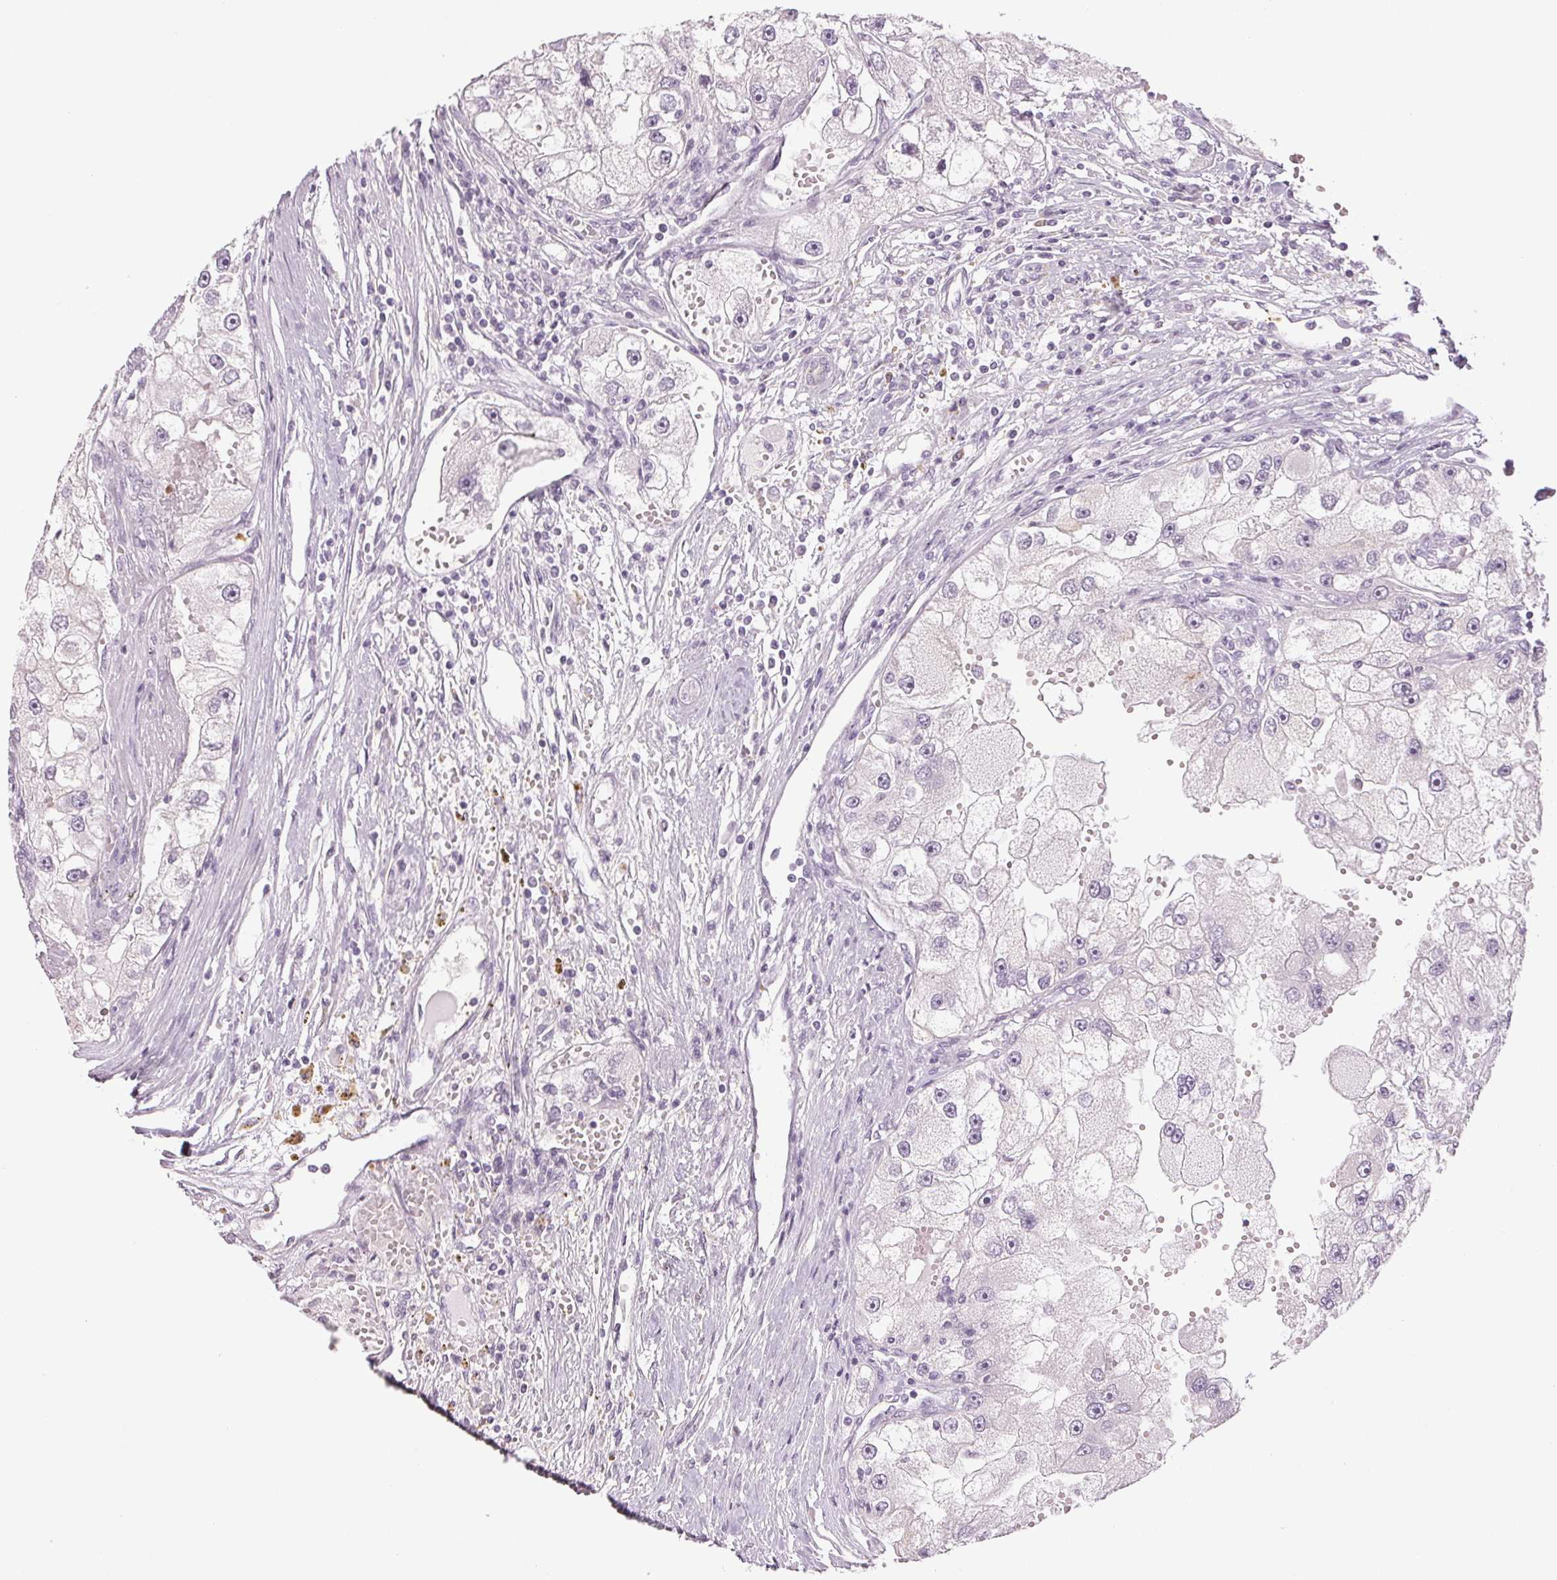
{"staining": {"intensity": "negative", "quantity": "none", "location": "none"}, "tissue": "renal cancer", "cell_type": "Tumor cells", "image_type": "cancer", "snomed": [{"axis": "morphology", "description": "Adenocarcinoma, NOS"}, {"axis": "topography", "description": "Kidney"}], "caption": "Renal cancer was stained to show a protein in brown. There is no significant positivity in tumor cells. The staining was performed using DAB (3,3'-diaminobenzidine) to visualize the protein expression in brown, while the nuclei were stained in blue with hematoxylin (Magnification: 20x).", "gene": "LTF", "patient": {"sex": "male", "age": 63}}